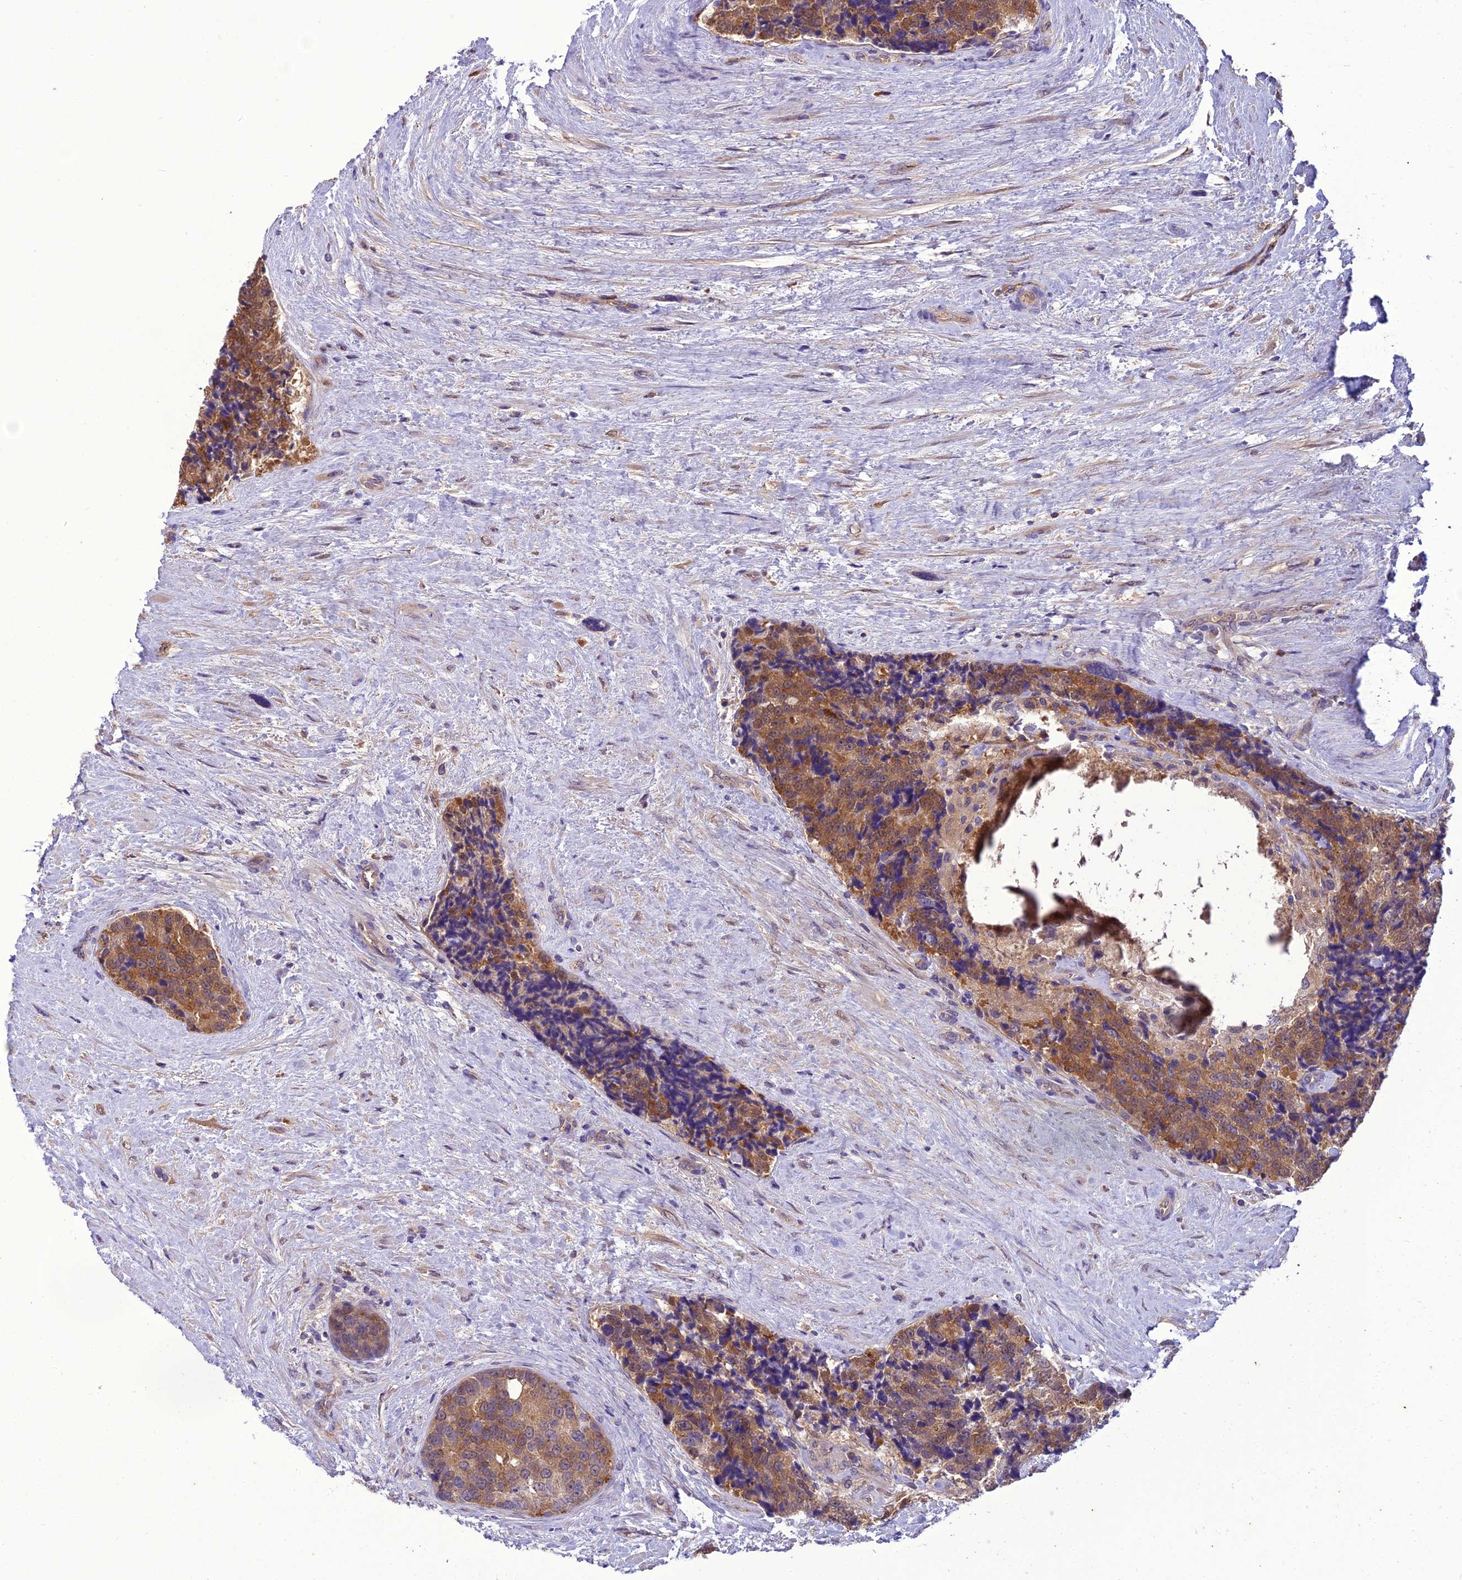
{"staining": {"intensity": "moderate", "quantity": ">75%", "location": "cytoplasmic/membranous,nuclear"}, "tissue": "prostate cancer", "cell_type": "Tumor cells", "image_type": "cancer", "snomed": [{"axis": "morphology", "description": "Adenocarcinoma, High grade"}, {"axis": "topography", "description": "Prostate"}], "caption": "This photomicrograph reveals prostate high-grade adenocarcinoma stained with IHC to label a protein in brown. The cytoplasmic/membranous and nuclear of tumor cells show moderate positivity for the protein. Nuclei are counter-stained blue.", "gene": "BORCS6", "patient": {"sex": "male", "age": 70}}